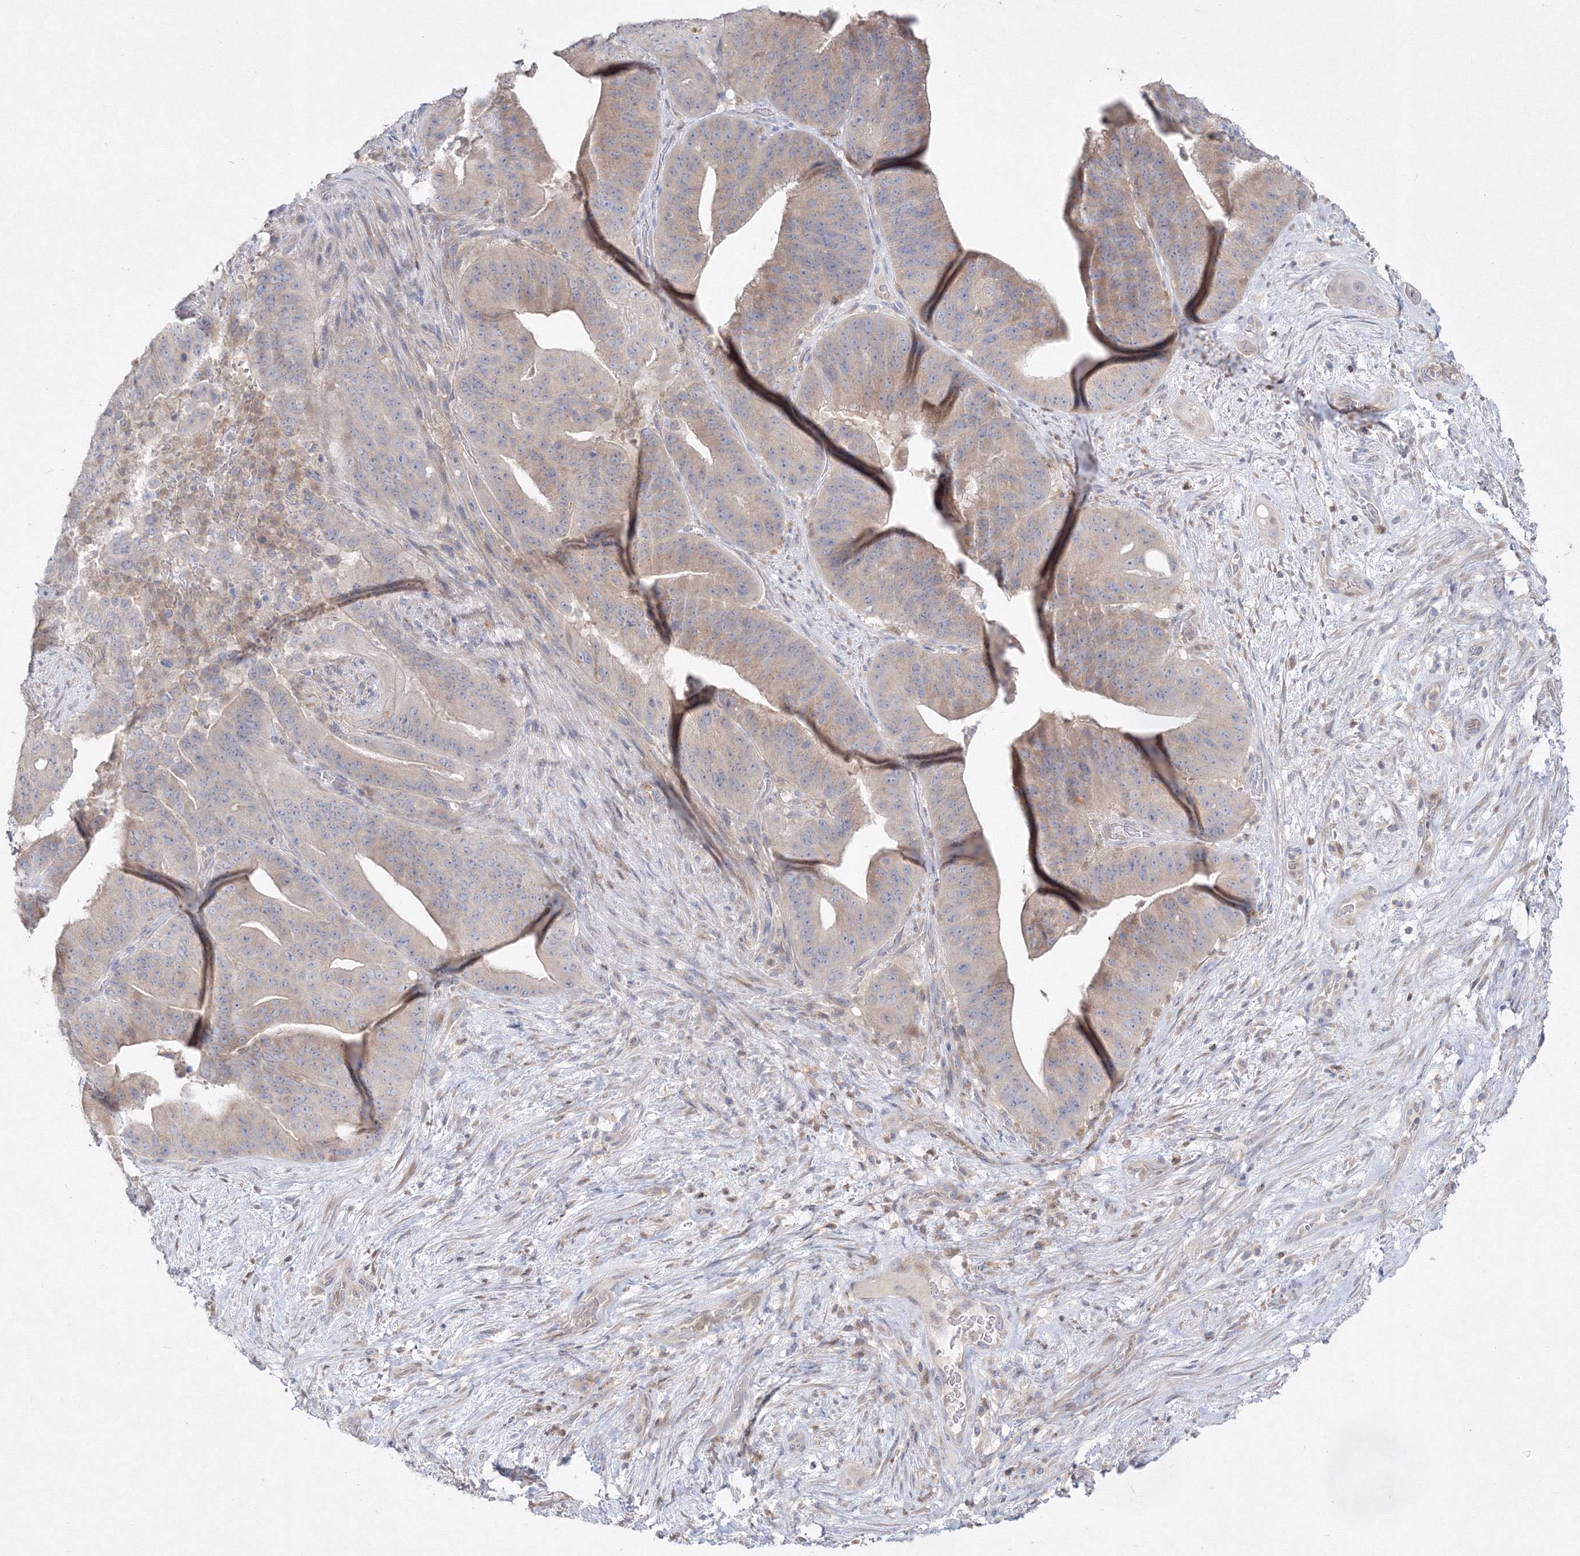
{"staining": {"intensity": "weak", "quantity": "25%-75%", "location": "cytoplasmic/membranous"}, "tissue": "pancreatic cancer", "cell_type": "Tumor cells", "image_type": "cancer", "snomed": [{"axis": "morphology", "description": "Adenocarcinoma, NOS"}, {"axis": "topography", "description": "Pancreas"}], "caption": "Adenocarcinoma (pancreatic) stained for a protein (brown) demonstrates weak cytoplasmic/membranous positive expression in about 25%-75% of tumor cells.", "gene": "FBXL8", "patient": {"sex": "female", "age": 77}}